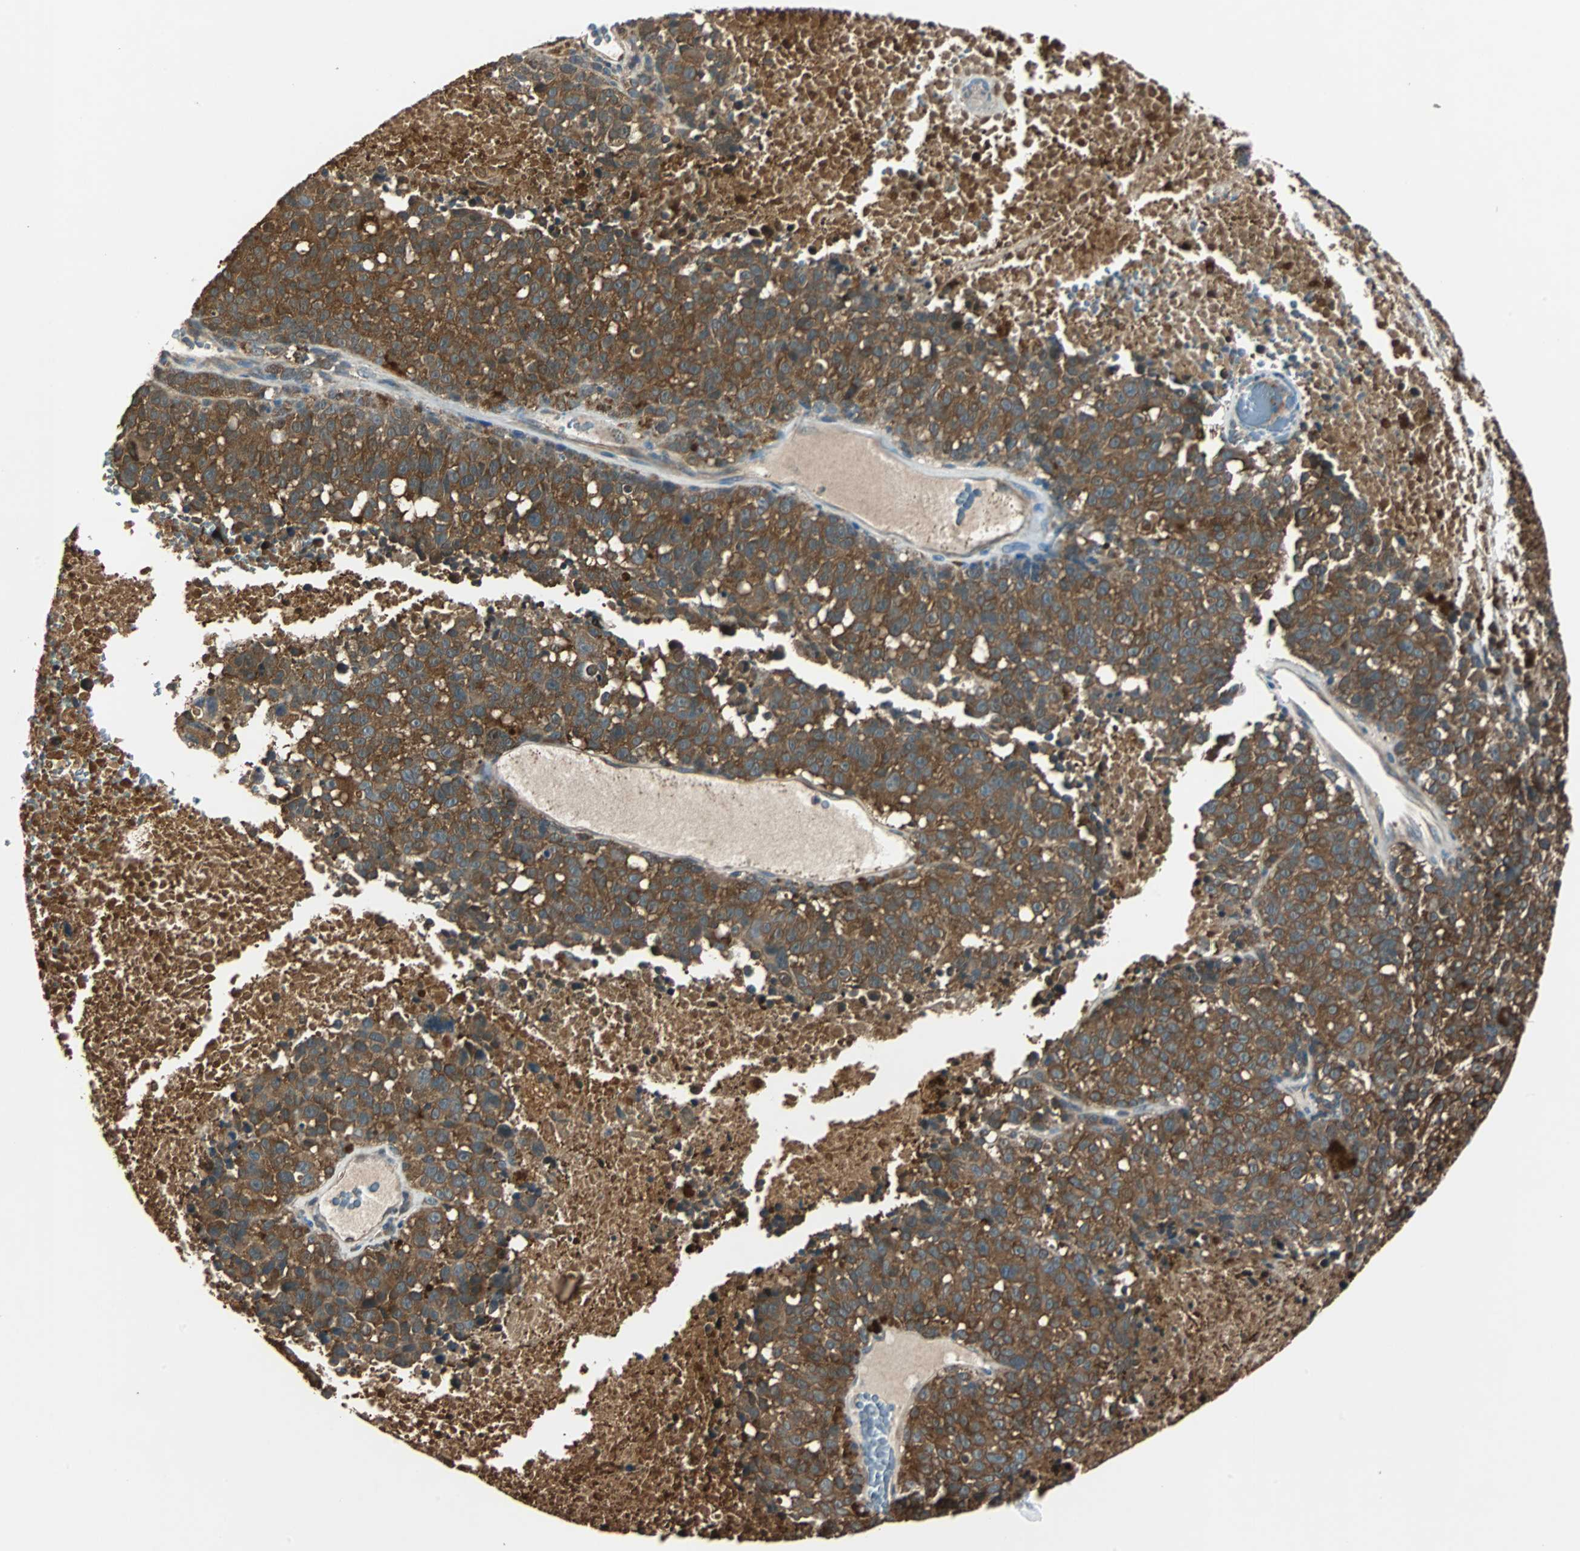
{"staining": {"intensity": "strong", "quantity": ">75%", "location": "cytoplasmic/membranous"}, "tissue": "melanoma", "cell_type": "Tumor cells", "image_type": "cancer", "snomed": [{"axis": "morphology", "description": "Malignant melanoma, Metastatic site"}, {"axis": "topography", "description": "Cerebral cortex"}], "caption": "Protein staining shows strong cytoplasmic/membranous staining in about >75% of tumor cells in melanoma.", "gene": "ABHD2", "patient": {"sex": "female", "age": 52}}